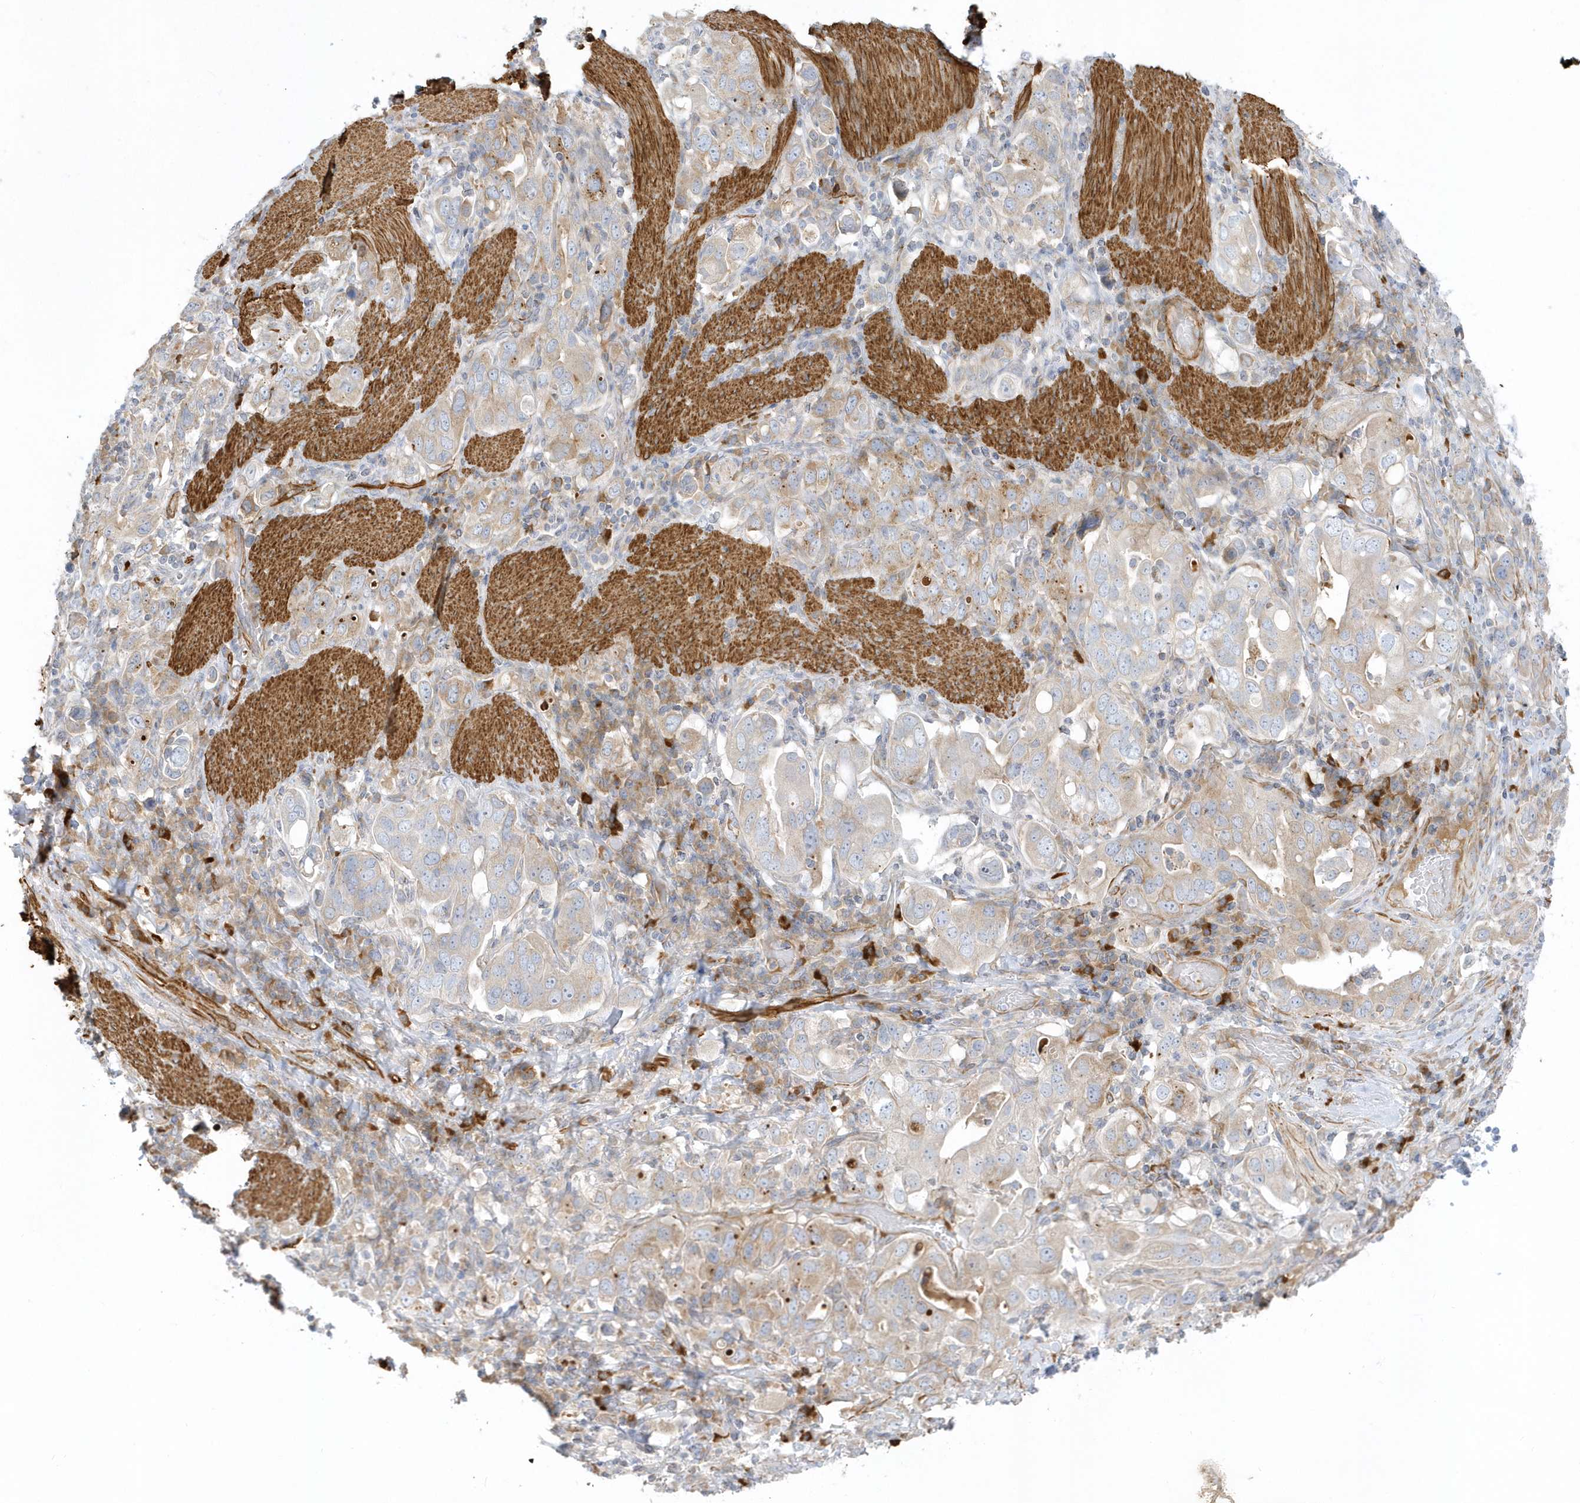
{"staining": {"intensity": "weak", "quantity": "25%-75%", "location": "cytoplasmic/membranous"}, "tissue": "stomach cancer", "cell_type": "Tumor cells", "image_type": "cancer", "snomed": [{"axis": "morphology", "description": "Adenocarcinoma, NOS"}, {"axis": "topography", "description": "Stomach, upper"}], "caption": "Protein expression analysis of stomach cancer displays weak cytoplasmic/membranous expression in about 25%-75% of tumor cells. Nuclei are stained in blue.", "gene": "THADA", "patient": {"sex": "male", "age": 62}}